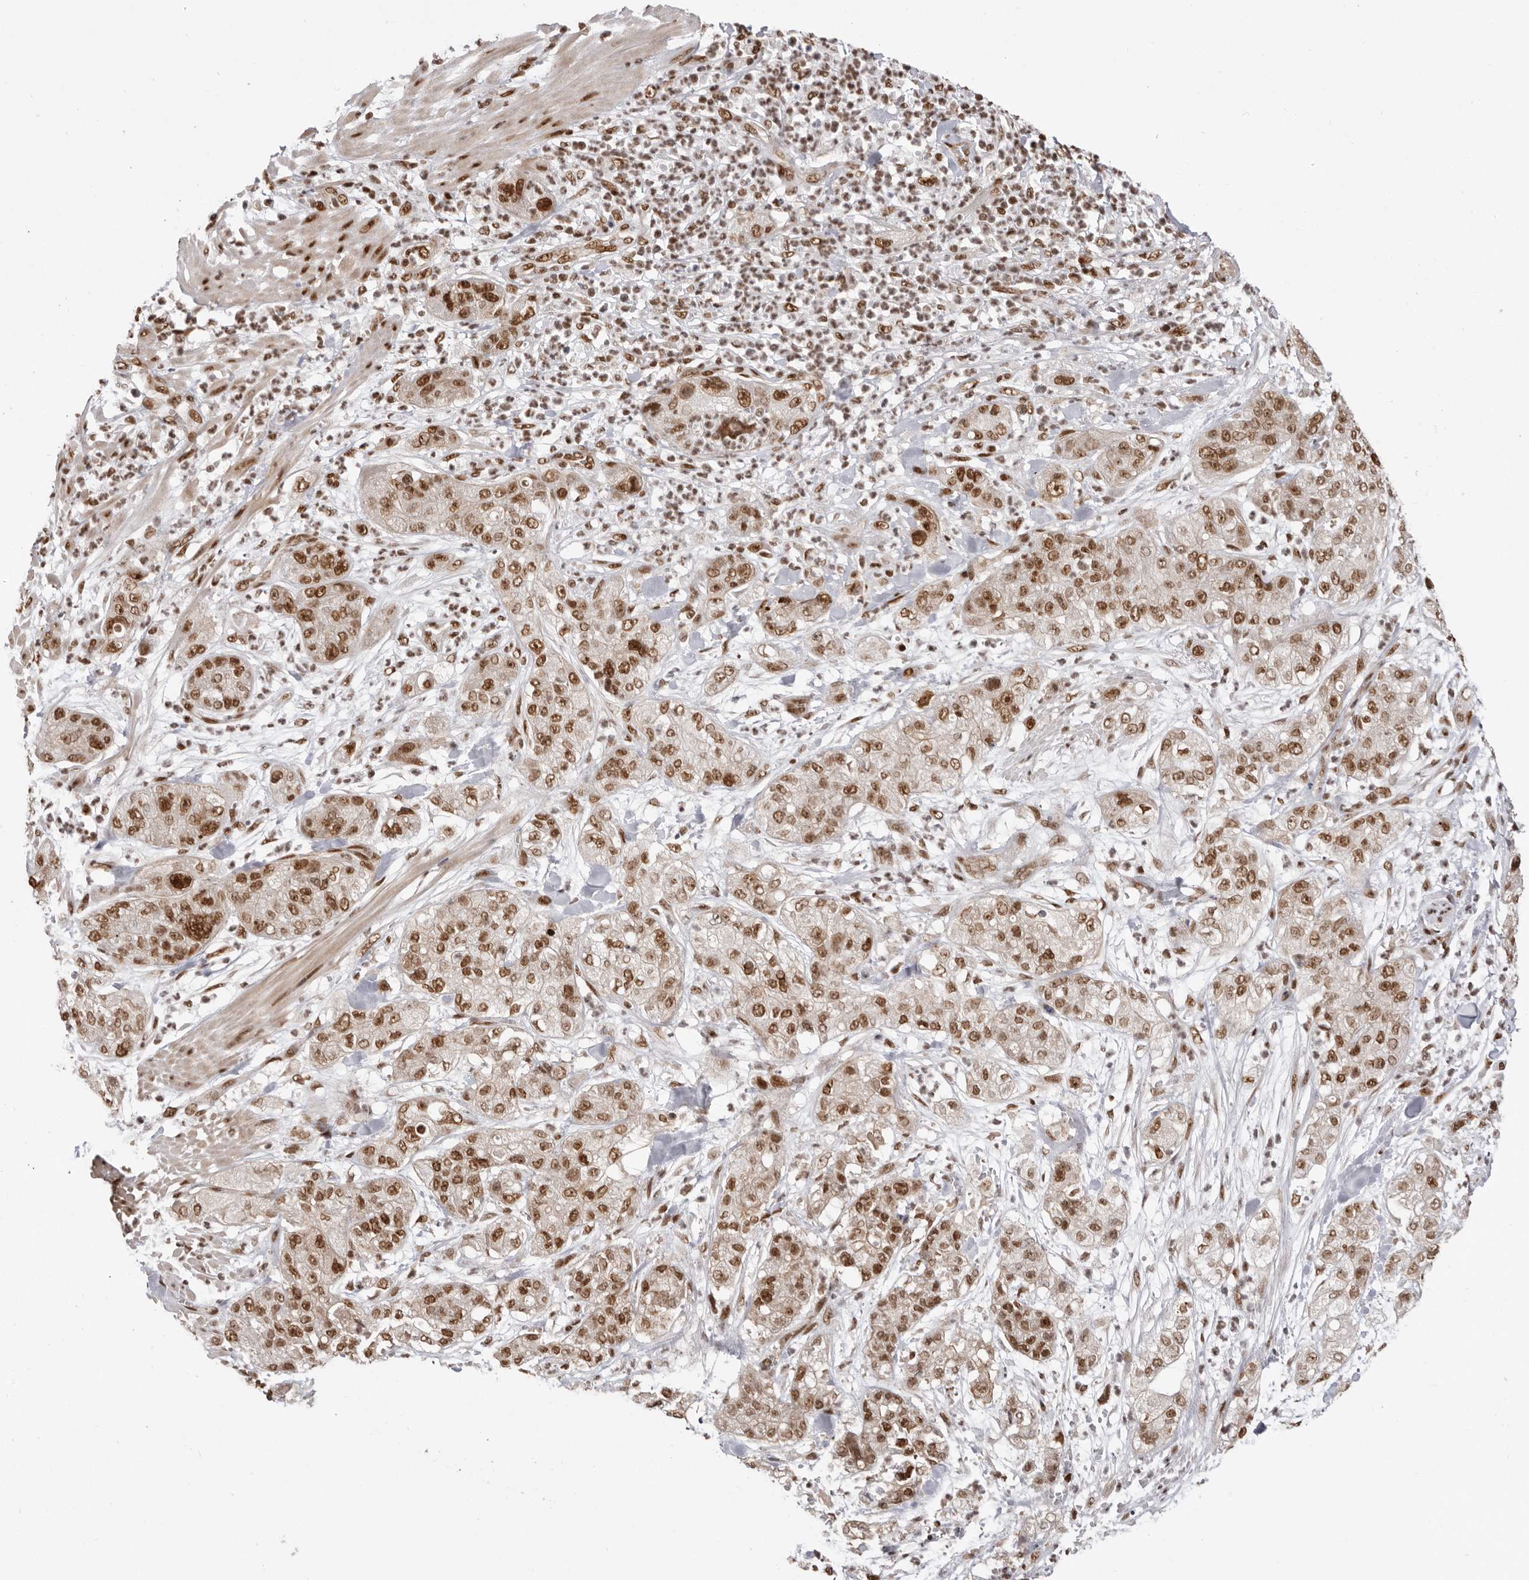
{"staining": {"intensity": "strong", "quantity": ">75%", "location": "nuclear"}, "tissue": "pancreatic cancer", "cell_type": "Tumor cells", "image_type": "cancer", "snomed": [{"axis": "morphology", "description": "Adenocarcinoma, NOS"}, {"axis": "topography", "description": "Pancreas"}], "caption": "Strong nuclear expression for a protein is seen in about >75% of tumor cells of adenocarcinoma (pancreatic) using IHC.", "gene": "CHTOP", "patient": {"sex": "female", "age": 78}}